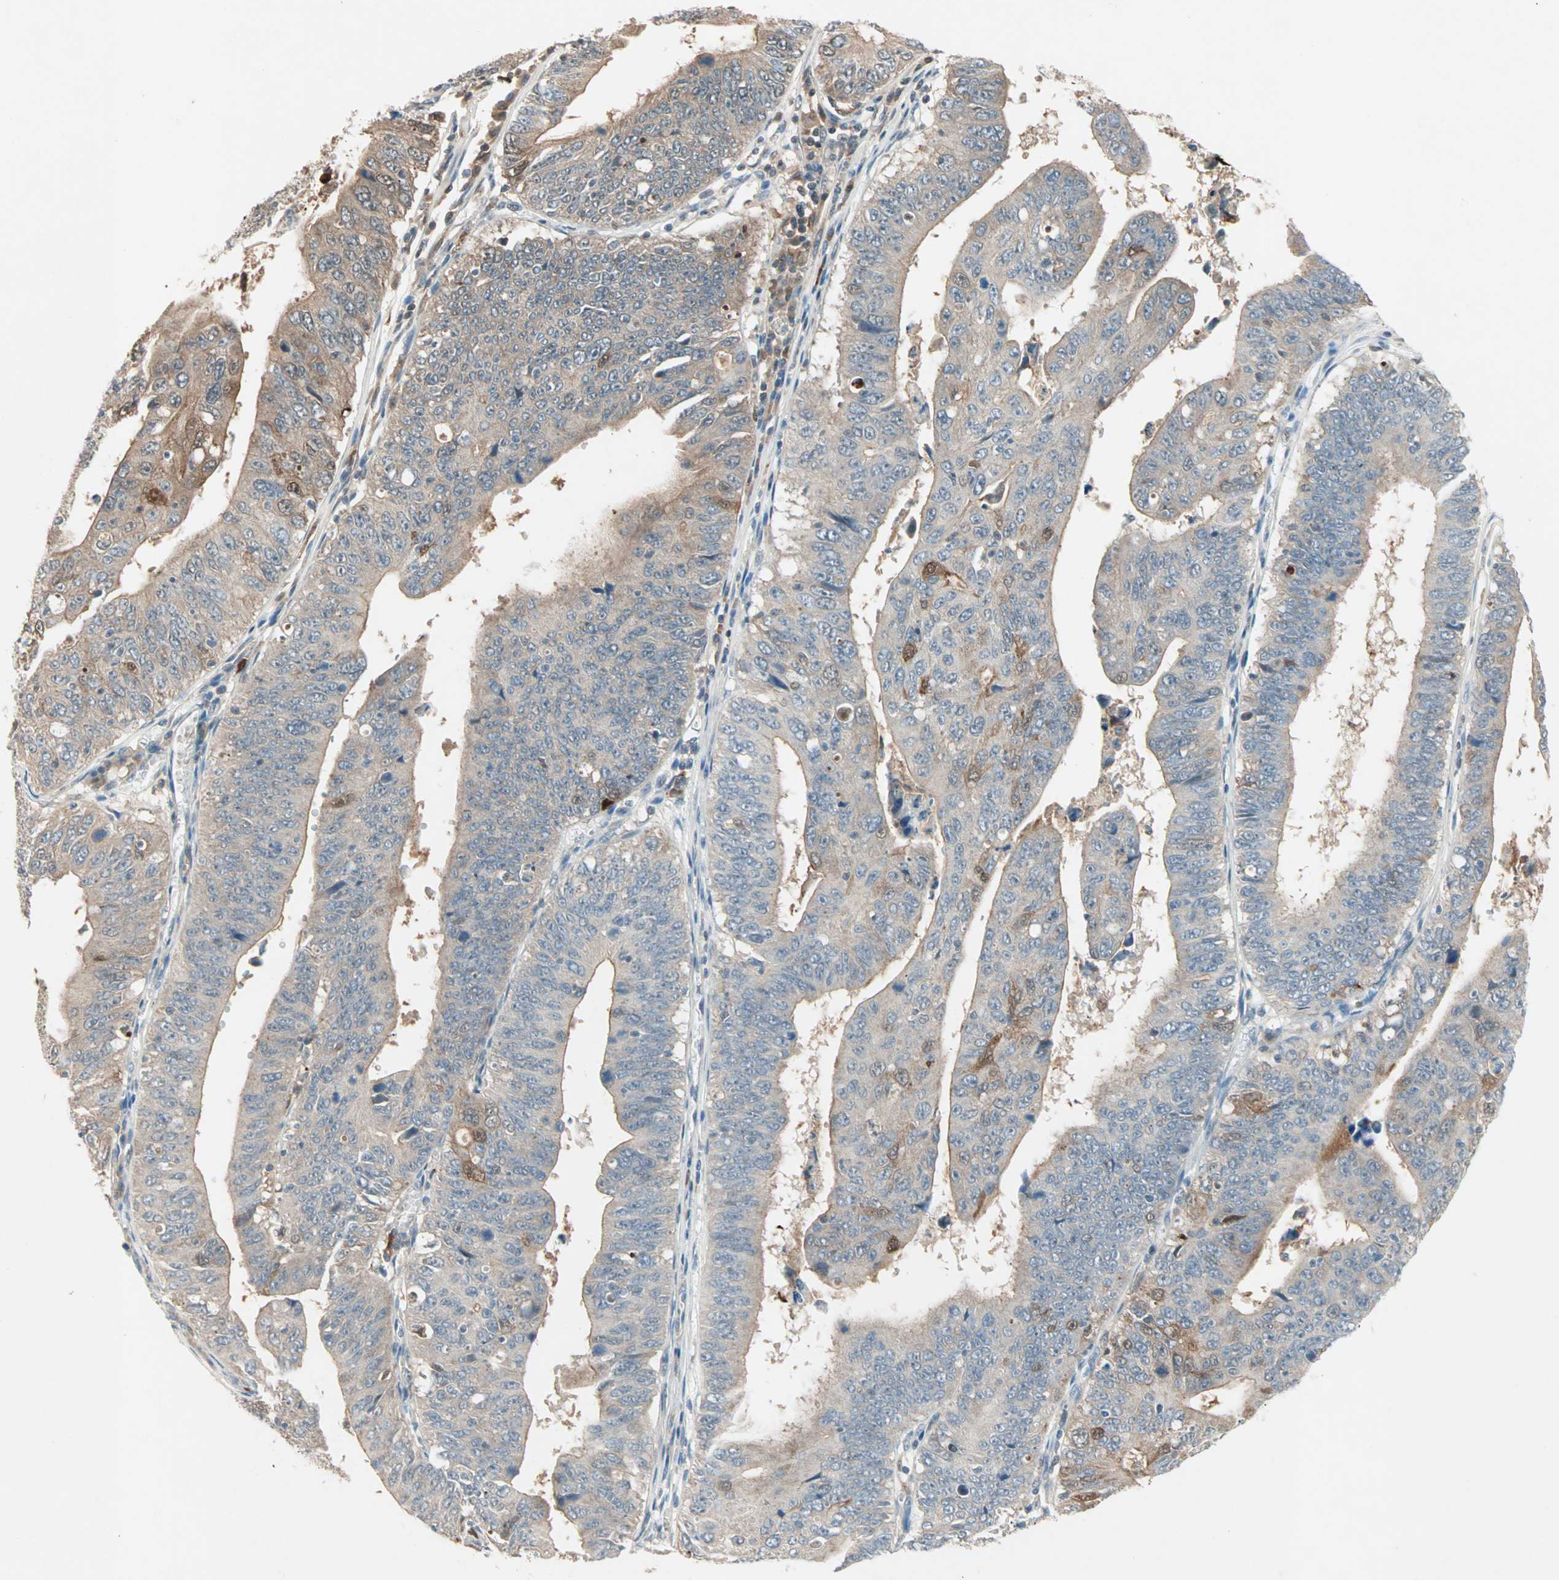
{"staining": {"intensity": "weak", "quantity": ">75%", "location": "cytoplasmic/membranous"}, "tissue": "stomach cancer", "cell_type": "Tumor cells", "image_type": "cancer", "snomed": [{"axis": "morphology", "description": "Adenocarcinoma, NOS"}, {"axis": "topography", "description": "Stomach"}], "caption": "Weak cytoplasmic/membranous expression for a protein is present in approximately >75% of tumor cells of stomach adenocarcinoma using IHC.", "gene": "RTL6", "patient": {"sex": "male", "age": 59}}